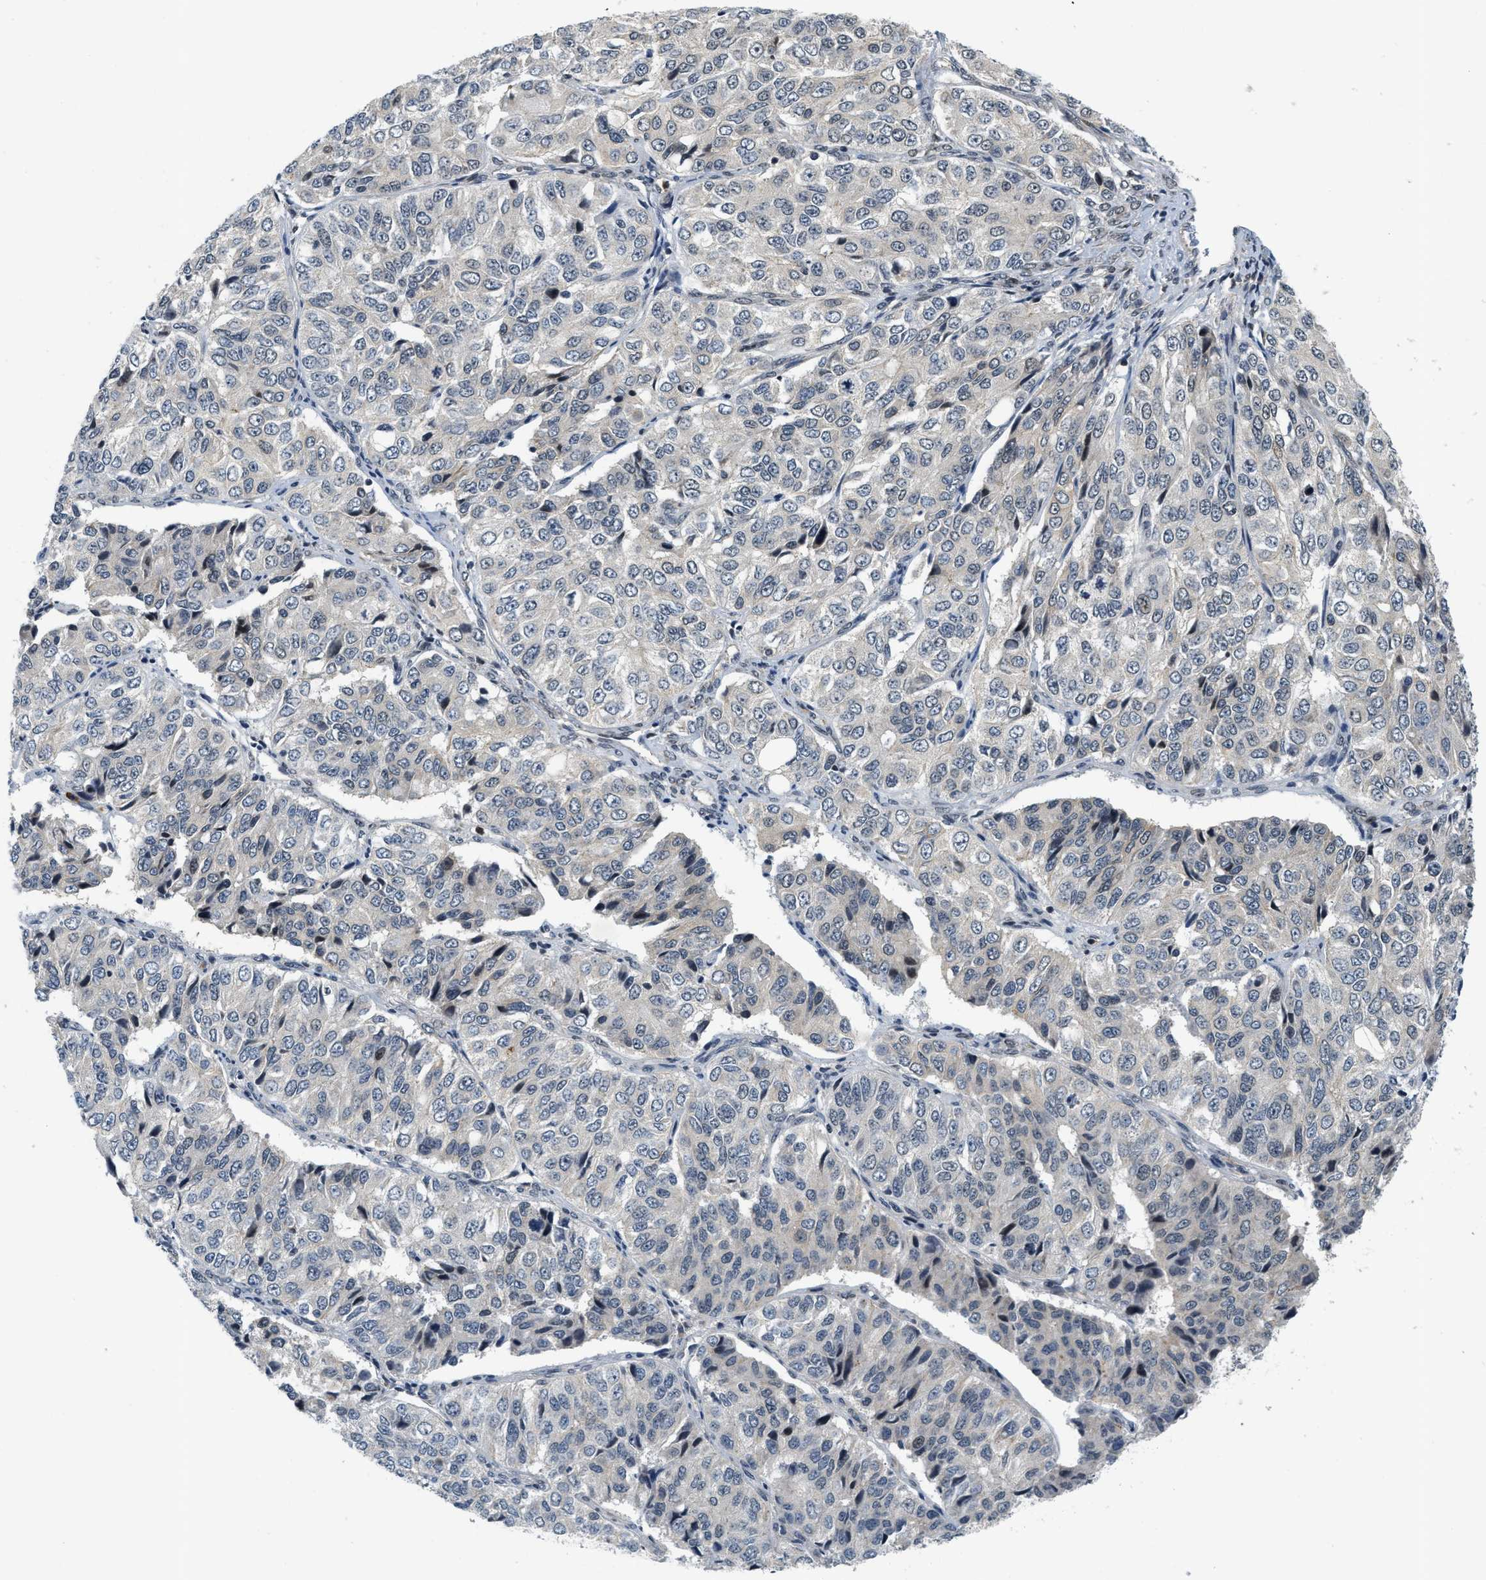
{"staining": {"intensity": "negative", "quantity": "none", "location": "none"}, "tissue": "ovarian cancer", "cell_type": "Tumor cells", "image_type": "cancer", "snomed": [{"axis": "morphology", "description": "Carcinoma, endometroid"}, {"axis": "topography", "description": "Ovary"}], "caption": "Immunohistochemical staining of ovarian endometroid carcinoma demonstrates no significant expression in tumor cells. (Brightfield microscopy of DAB (3,3'-diaminobenzidine) immunohistochemistry at high magnification).", "gene": "KMT2A", "patient": {"sex": "female", "age": 51}}